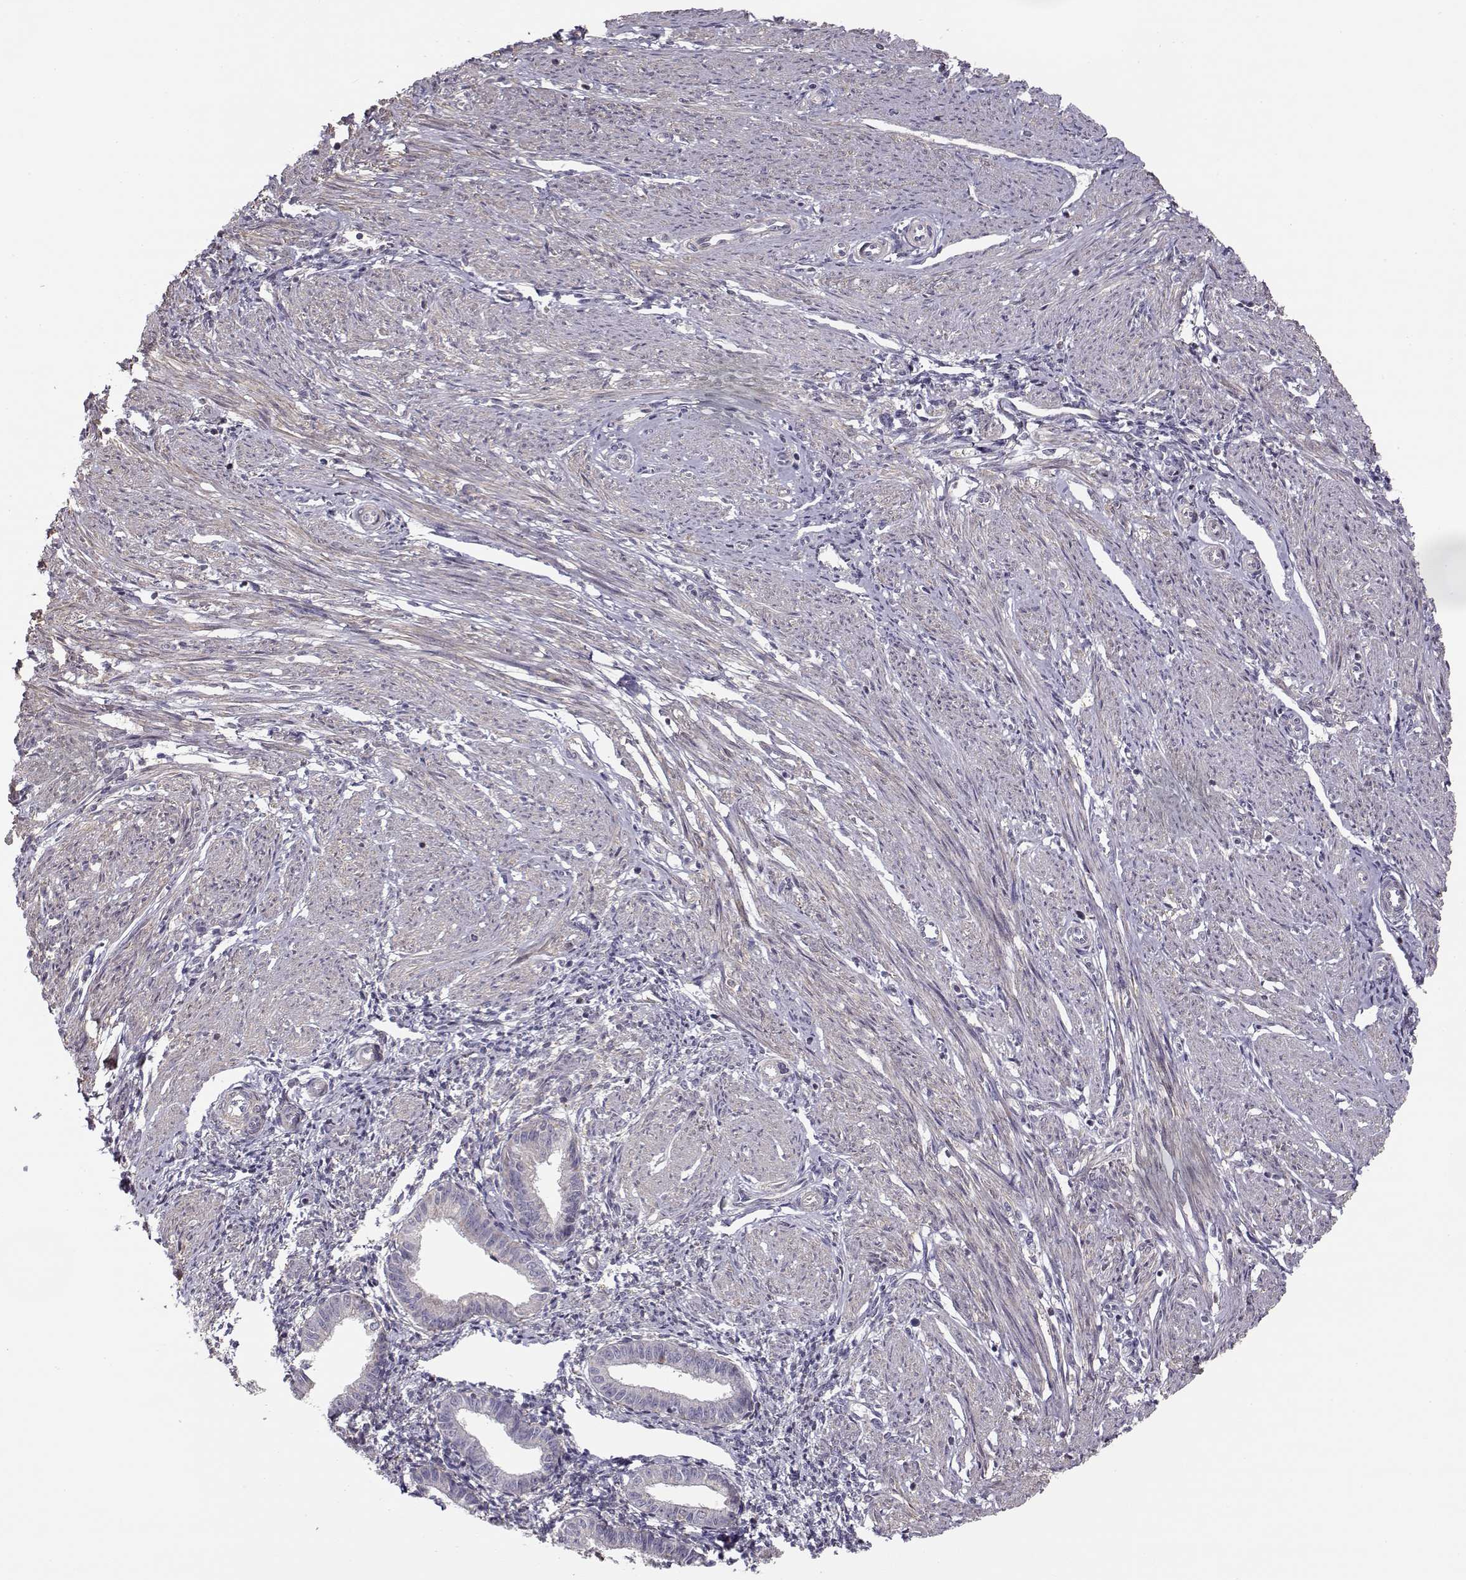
{"staining": {"intensity": "negative", "quantity": "none", "location": "none"}, "tissue": "endometrium", "cell_type": "Cells in endometrial stroma", "image_type": "normal", "snomed": [{"axis": "morphology", "description": "Normal tissue, NOS"}, {"axis": "topography", "description": "Endometrium"}], "caption": "This is an immunohistochemistry (IHC) photomicrograph of benign endometrium. There is no positivity in cells in endometrial stroma.", "gene": "ENTPD8", "patient": {"sex": "female", "age": 37}}